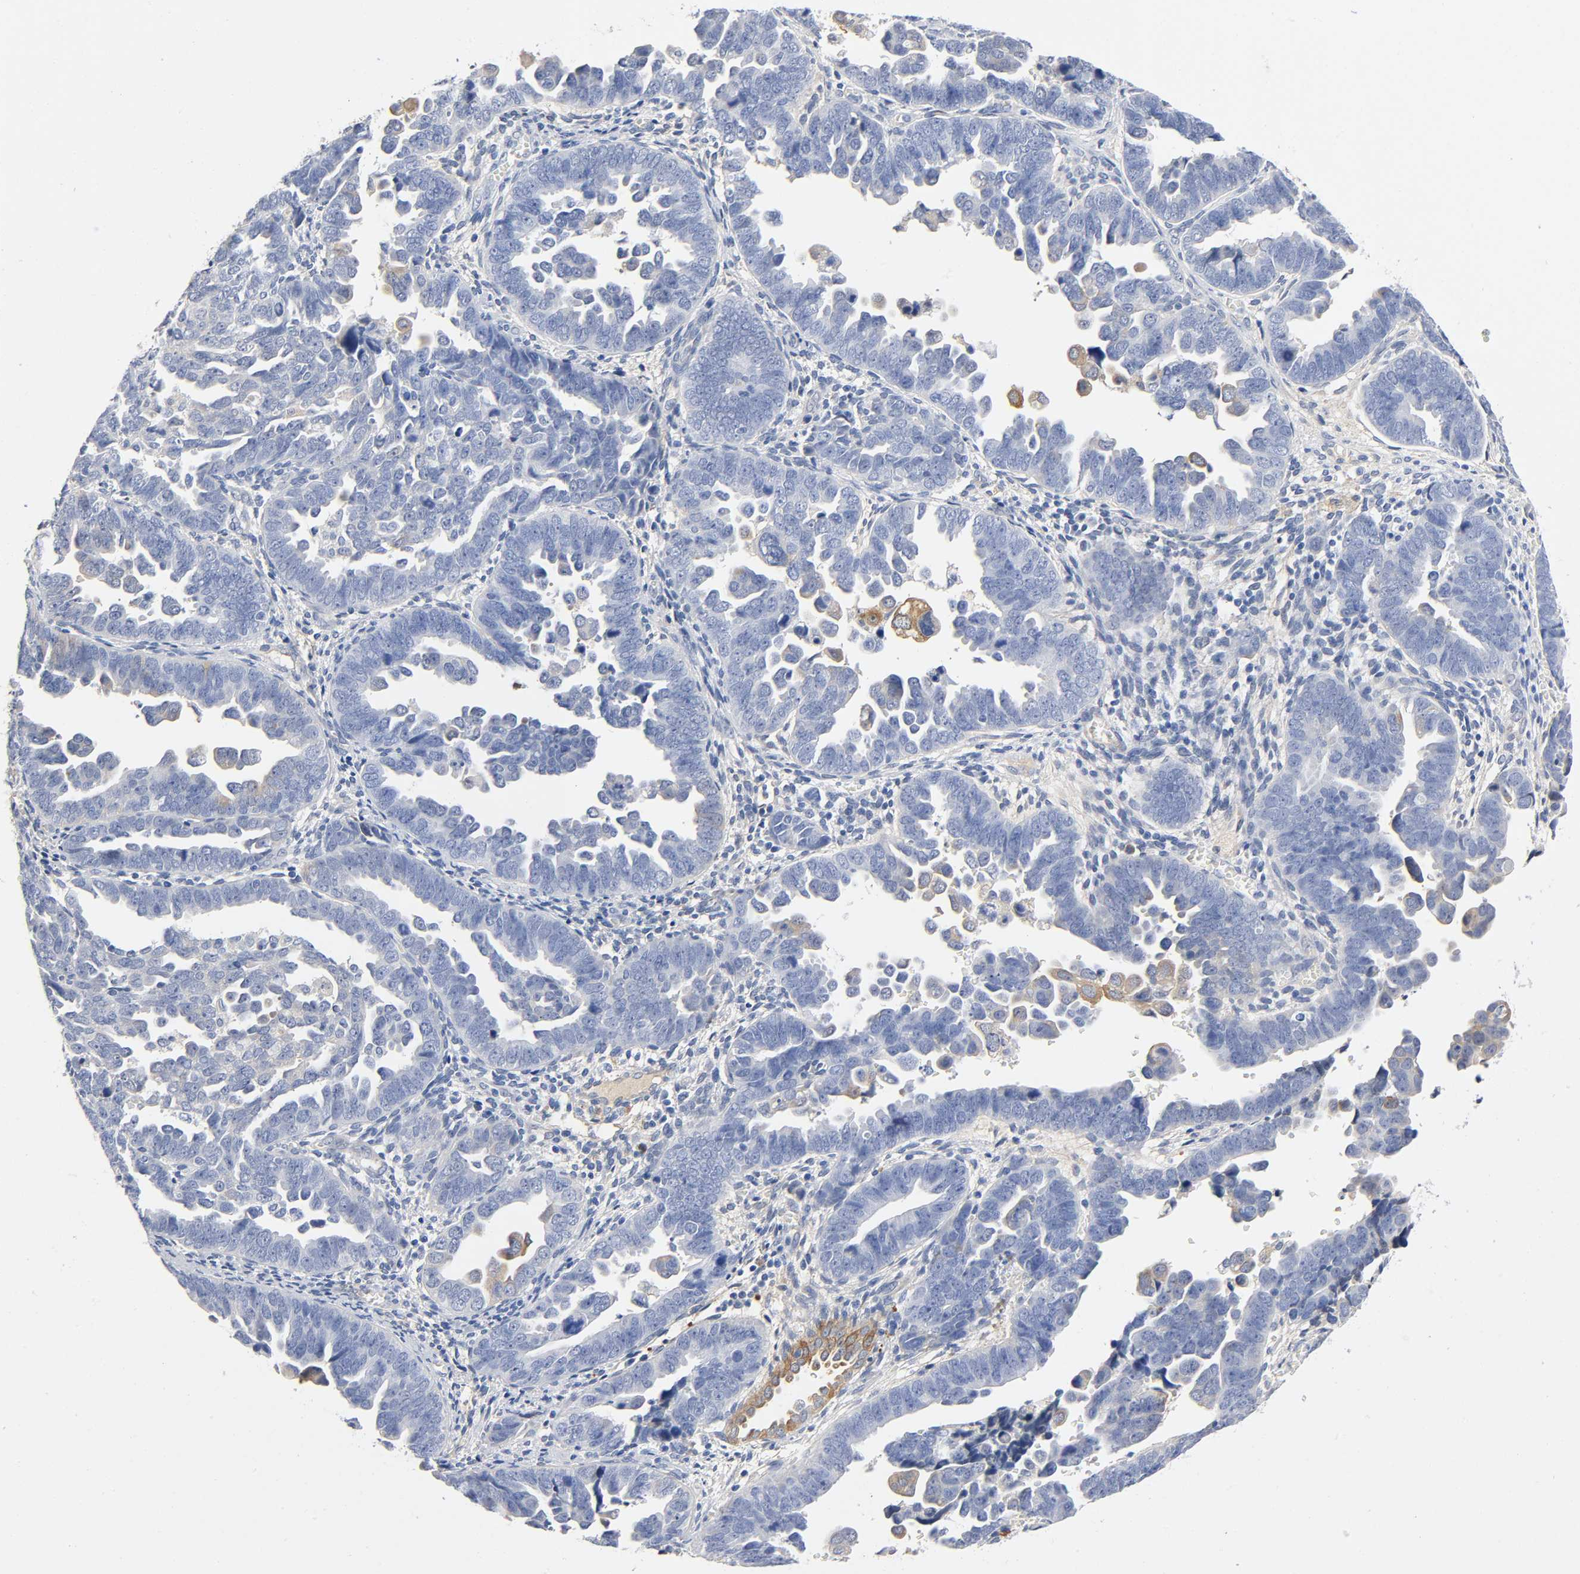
{"staining": {"intensity": "weak", "quantity": "<25%", "location": "cytoplasmic/membranous"}, "tissue": "endometrial cancer", "cell_type": "Tumor cells", "image_type": "cancer", "snomed": [{"axis": "morphology", "description": "Adenocarcinoma, NOS"}, {"axis": "topography", "description": "Endometrium"}], "caption": "IHC photomicrograph of neoplastic tissue: adenocarcinoma (endometrial) stained with DAB (3,3'-diaminobenzidine) exhibits no significant protein expression in tumor cells.", "gene": "TNC", "patient": {"sex": "female", "age": 75}}